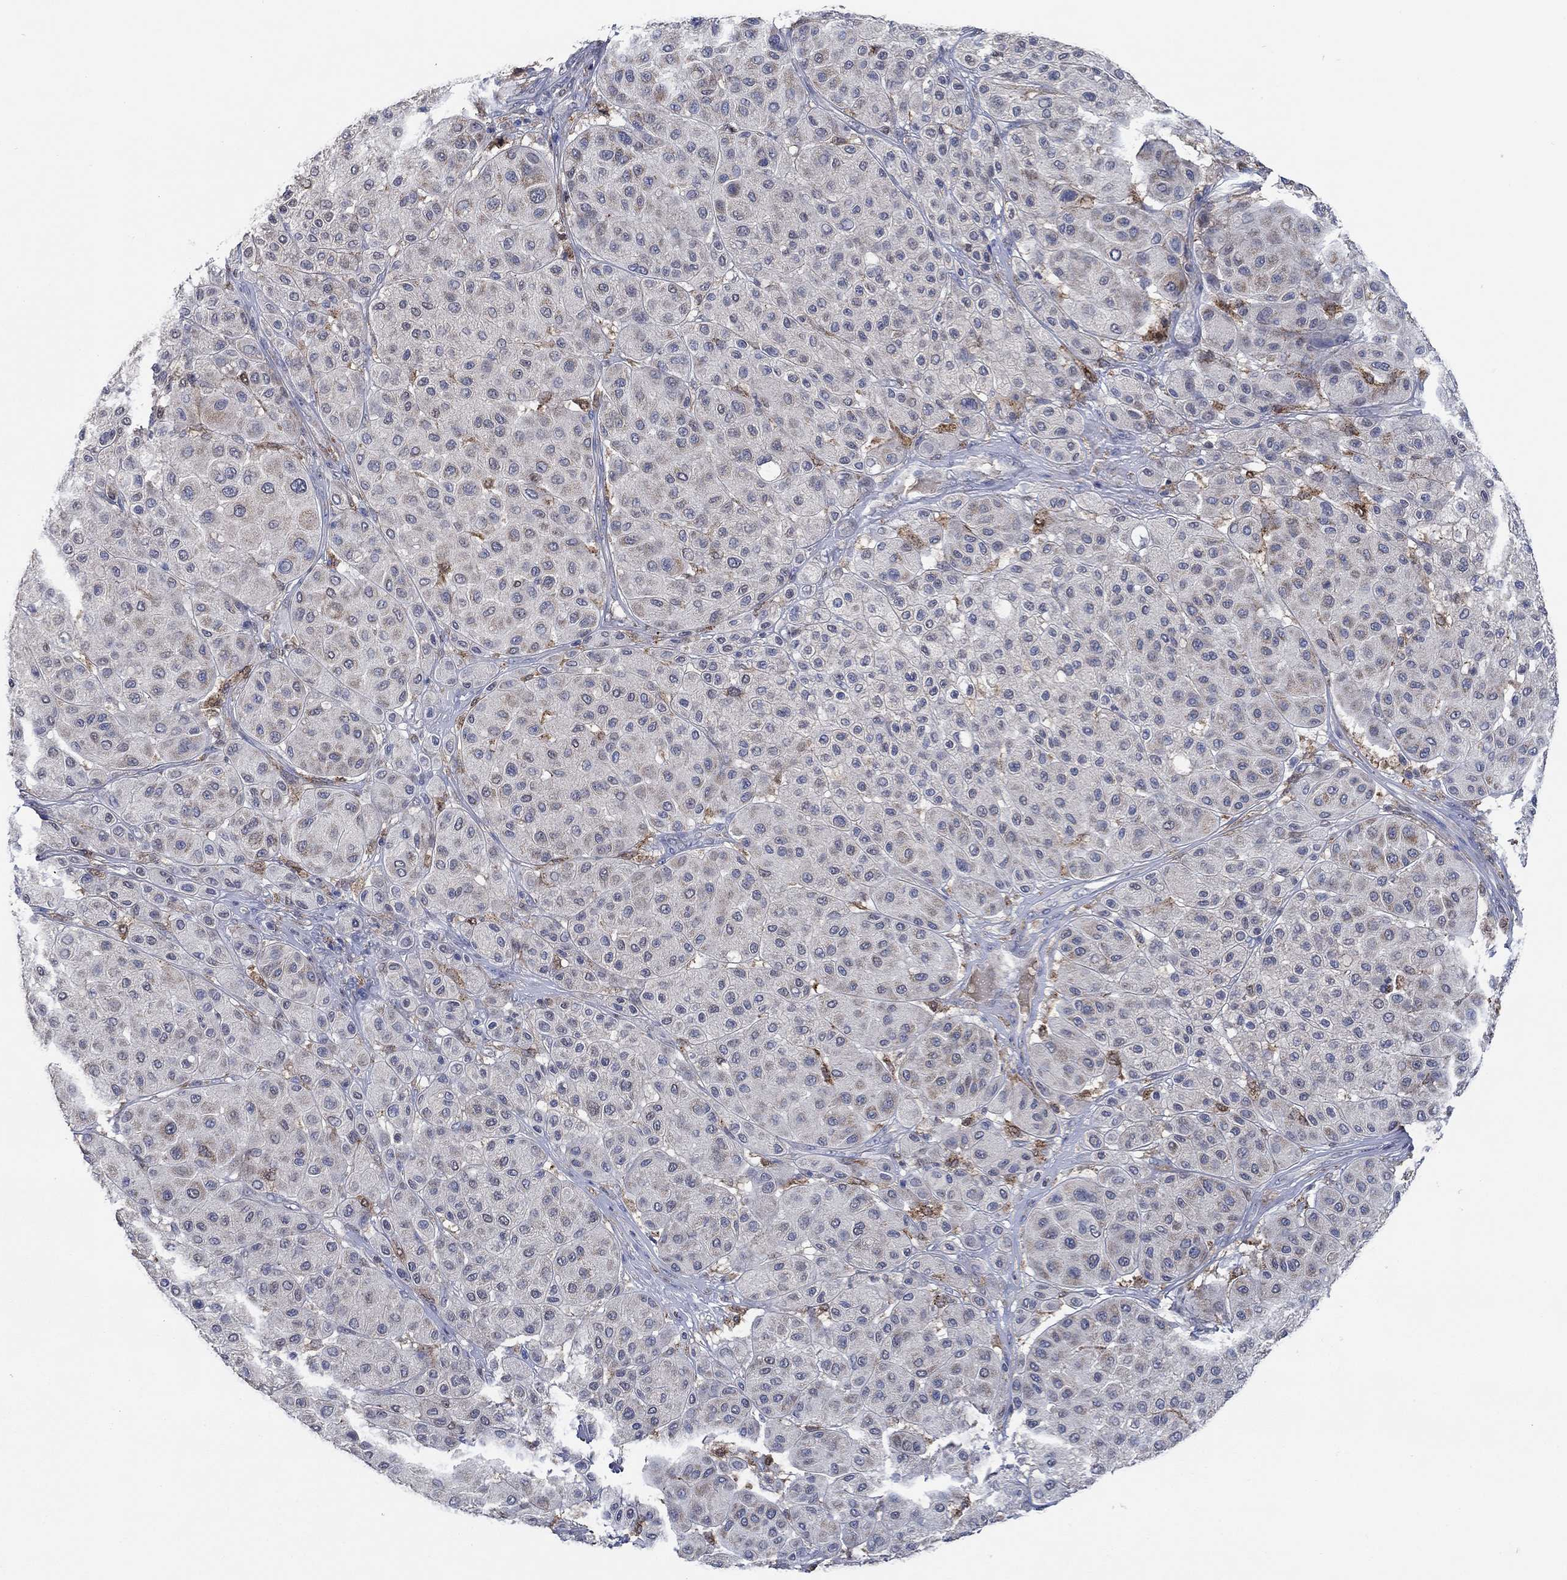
{"staining": {"intensity": "negative", "quantity": "none", "location": "none"}, "tissue": "melanoma", "cell_type": "Tumor cells", "image_type": "cancer", "snomed": [{"axis": "morphology", "description": "Malignant melanoma, Metastatic site"}, {"axis": "topography", "description": "Smooth muscle"}], "caption": "Immunohistochemistry (IHC) of malignant melanoma (metastatic site) displays no staining in tumor cells.", "gene": "MPP1", "patient": {"sex": "male", "age": 41}}